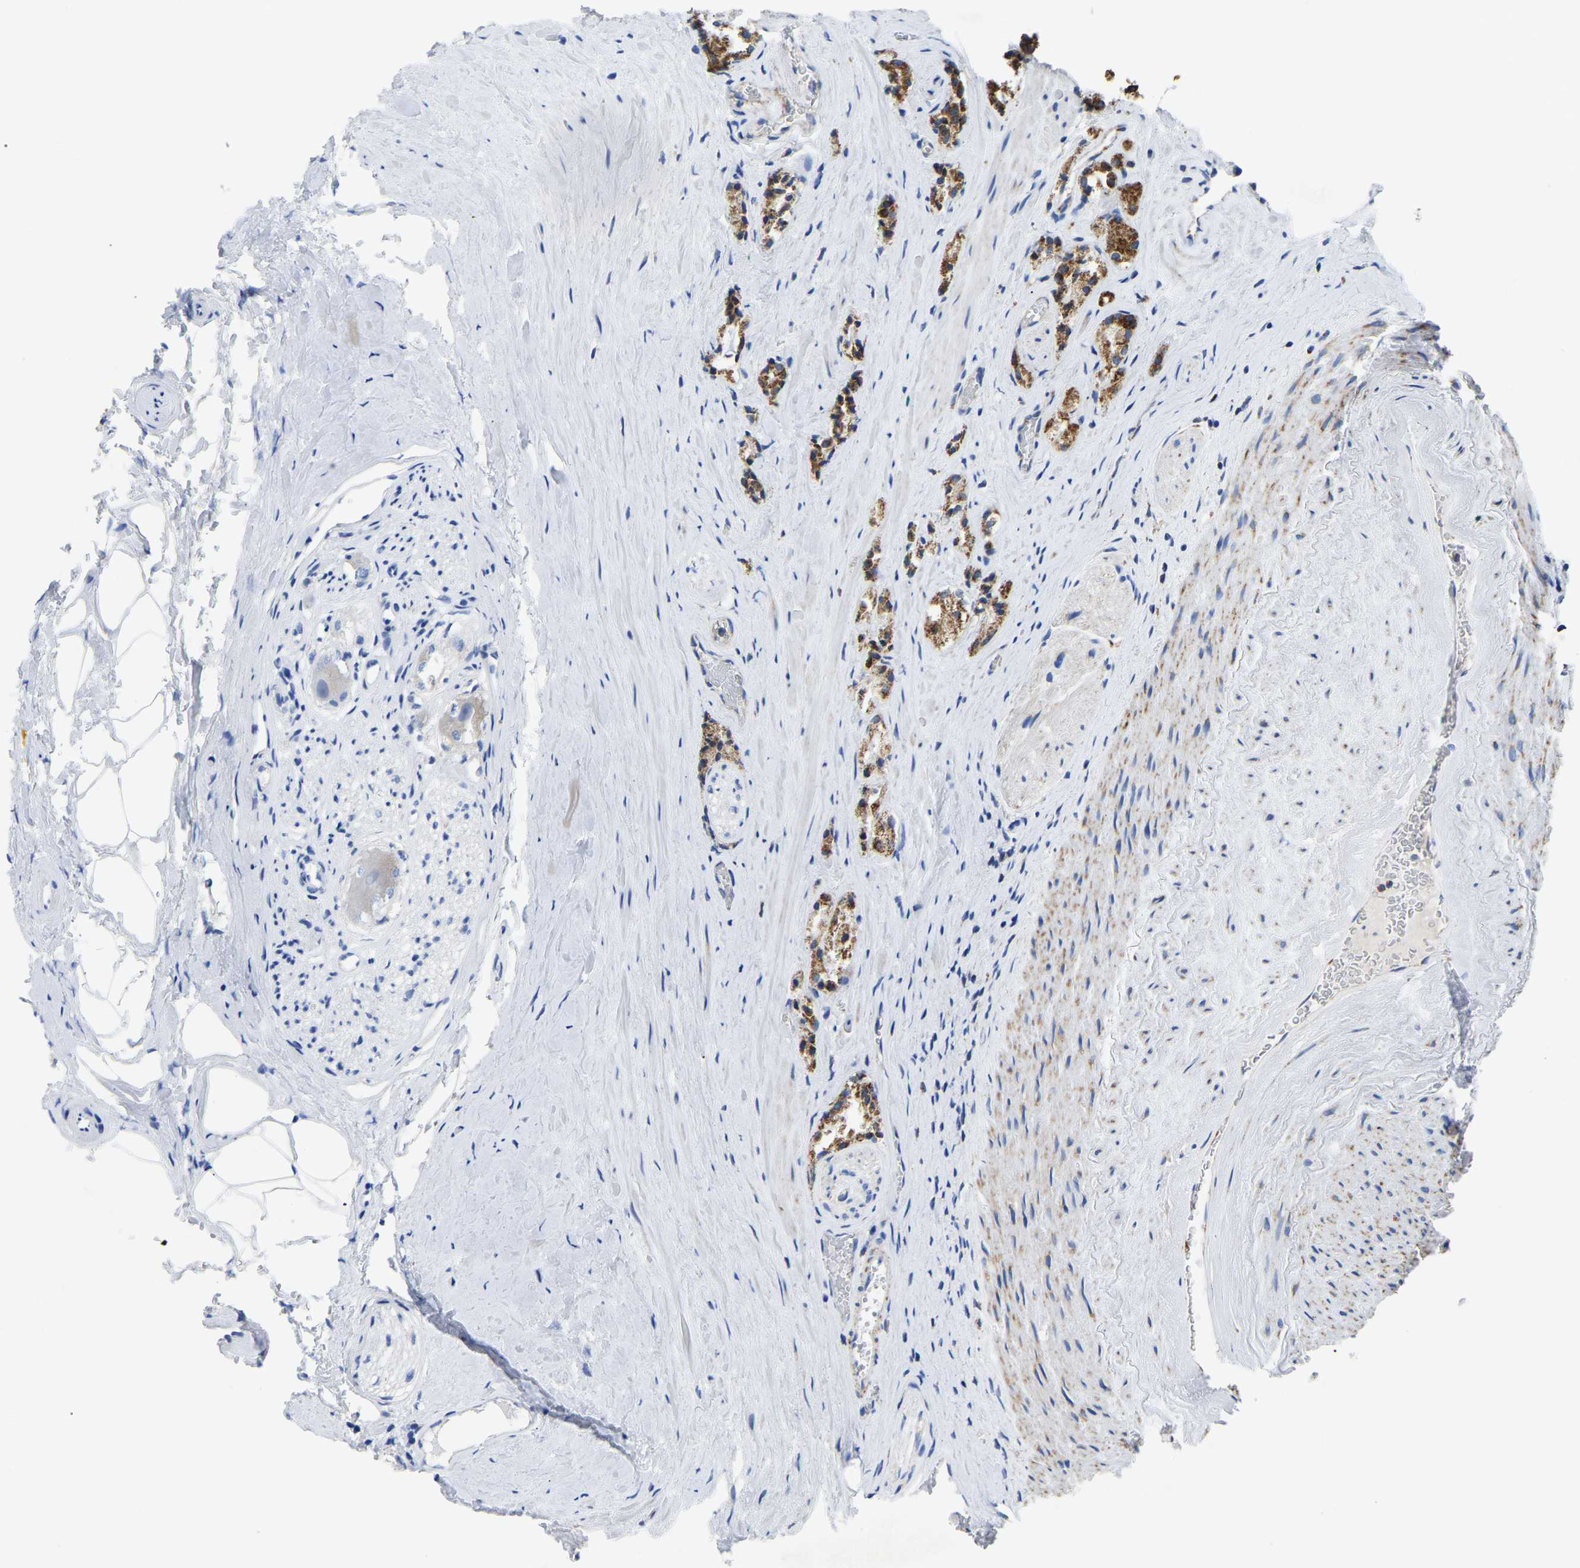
{"staining": {"intensity": "strong", "quantity": ">75%", "location": "cytoplasmic/membranous"}, "tissue": "prostate cancer", "cell_type": "Tumor cells", "image_type": "cancer", "snomed": [{"axis": "morphology", "description": "Adenocarcinoma, High grade"}, {"axis": "topography", "description": "Prostate"}], "caption": "Immunohistochemistry (DAB (3,3'-diaminobenzidine)) staining of human prostate adenocarcinoma (high-grade) demonstrates strong cytoplasmic/membranous protein positivity in about >75% of tumor cells. (brown staining indicates protein expression, while blue staining denotes nuclei).", "gene": "ETFA", "patient": {"sex": "male", "age": 64}}